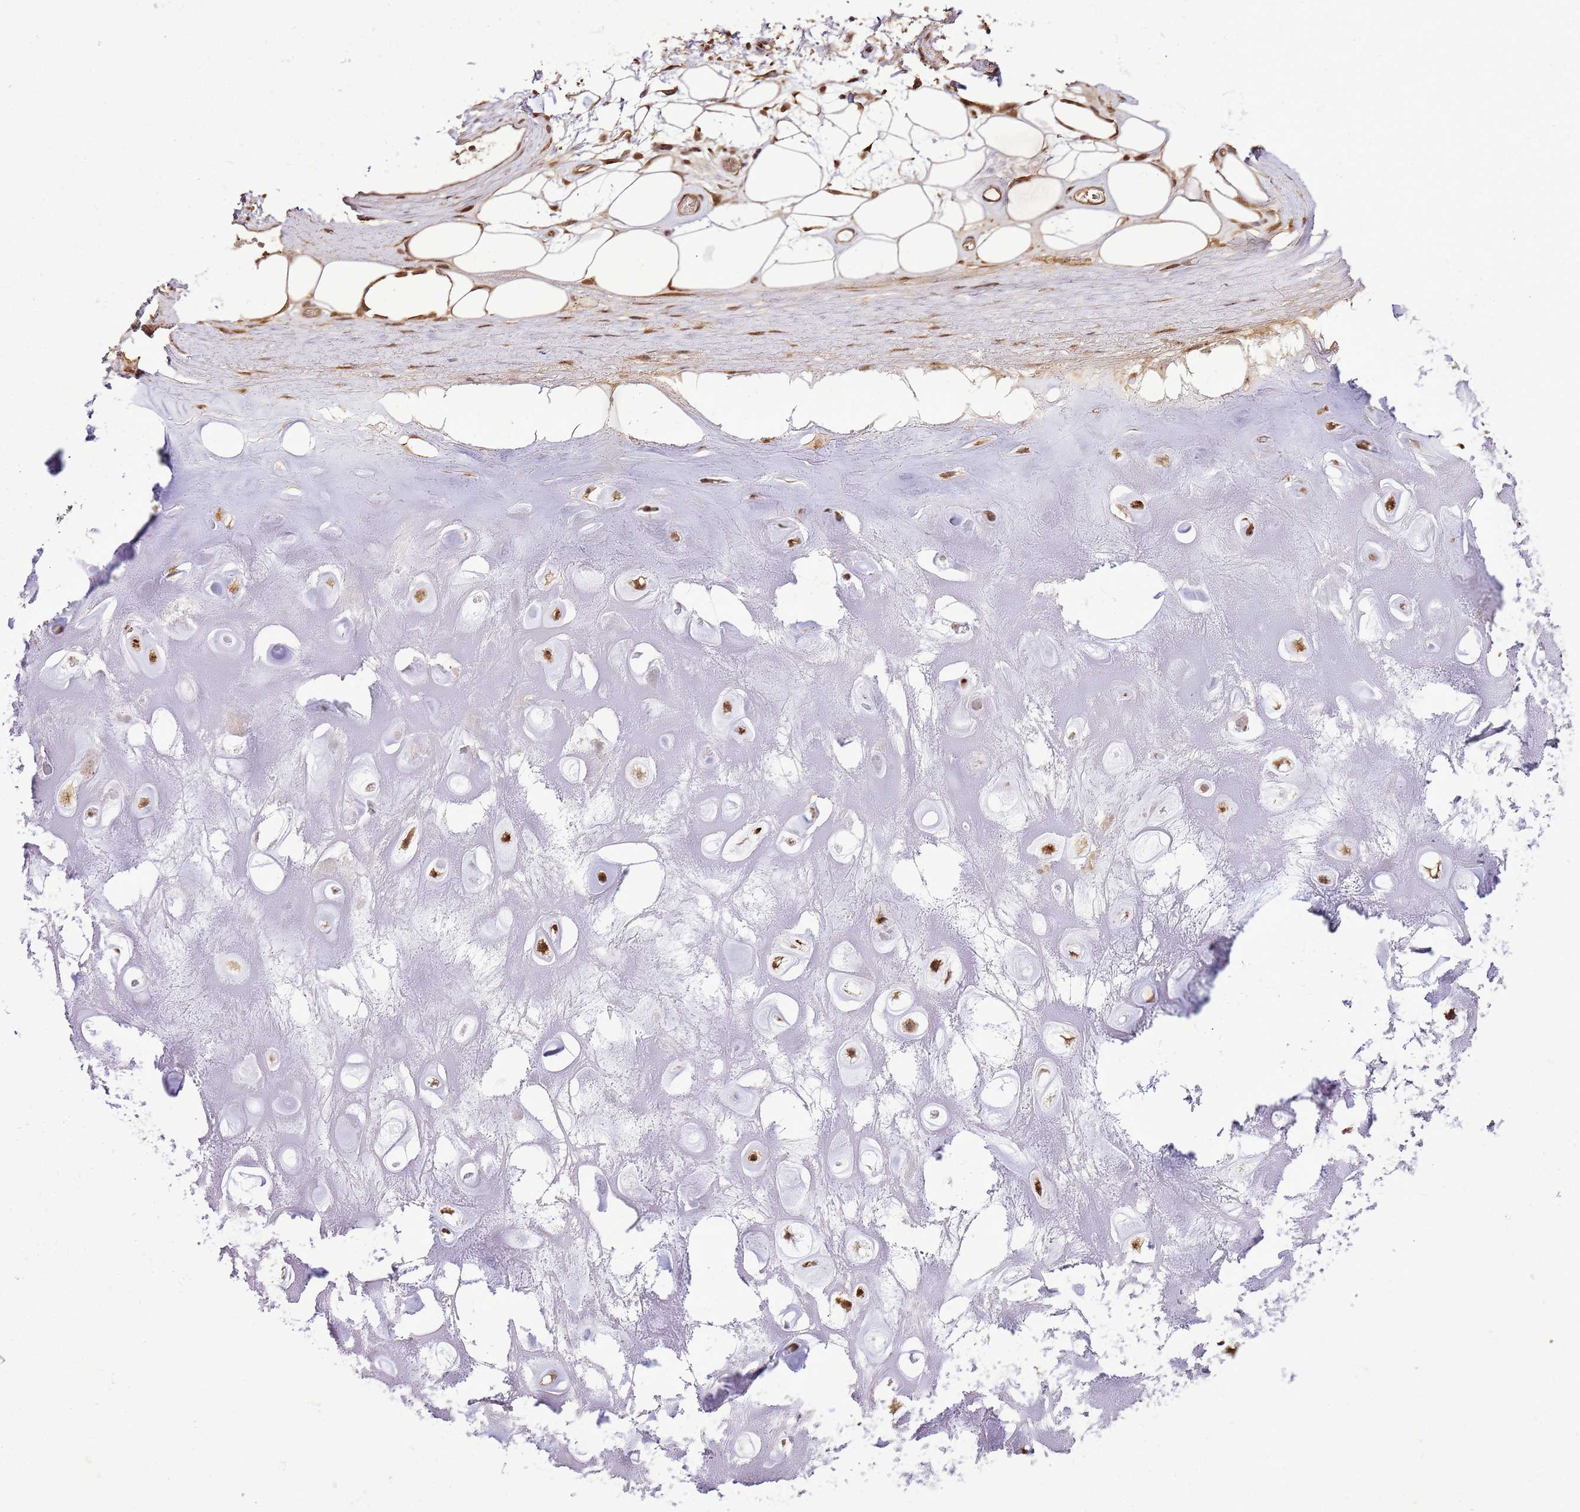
{"staining": {"intensity": "moderate", "quantity": "<25%", "location": "cytoplasmic/membranous"}, "tissue": "adipose tissue", "cell_type": "Adipocytes", "image_type": "normal", "snomed": [{"axis": "morphology", "description": "Normal tissue, NOS"}, {"axis": "topography", "description": "Cartilage tissue"}], "caption": "DAB (3,3'-diaminobenzidine) immunohistochemical staining of benign adipose tissue shows moderate cytoplasmic/membranous protein expression in approximately <25% of adipocytes.", "gene": "RASA3", "patient": {"sex": "male", "age": 81}}